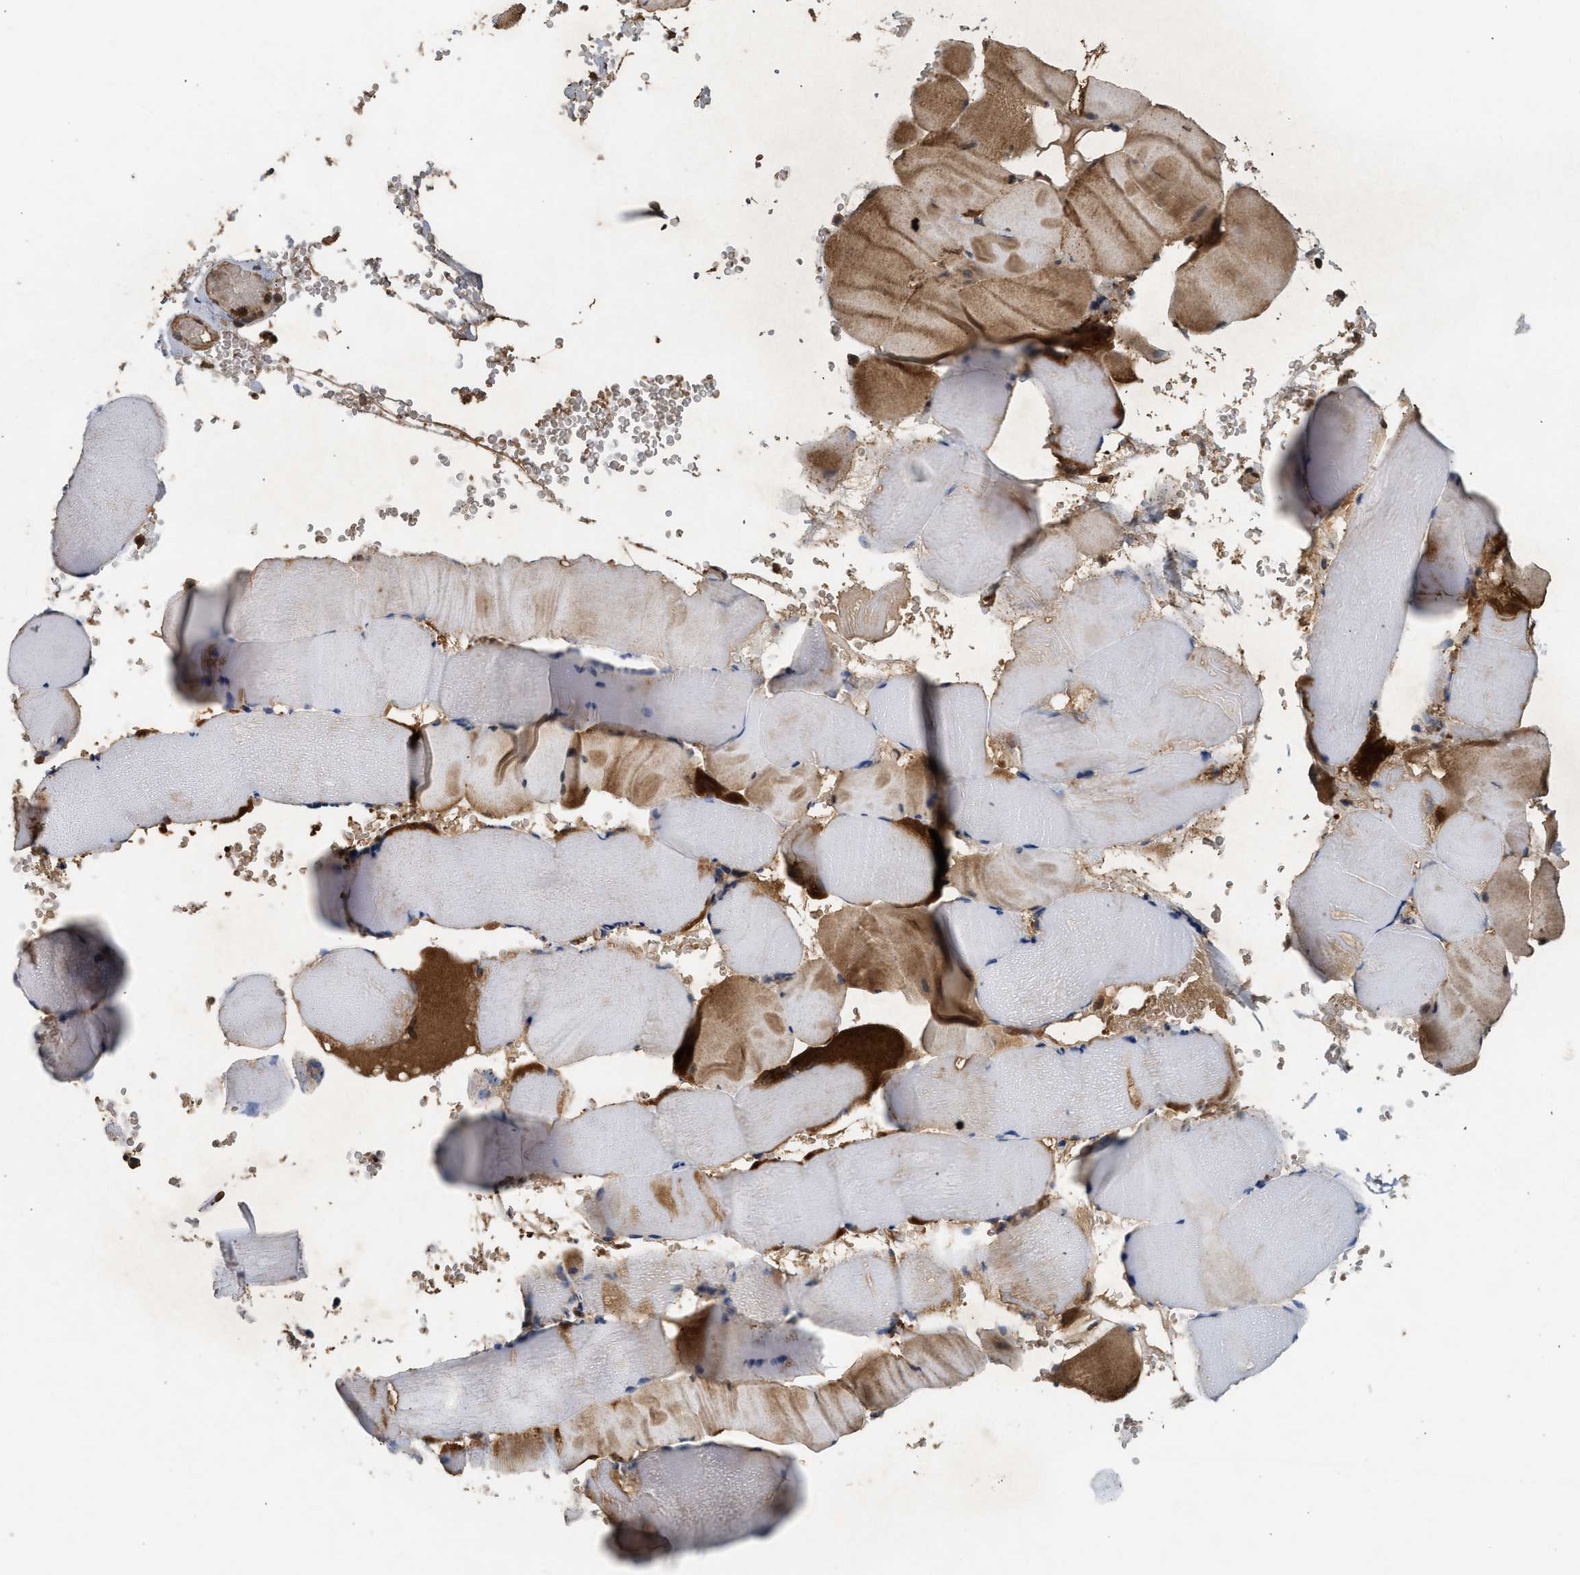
{"staining": {"intensity": "moderate", "quantity": "25%-75%", "location": "cytoplasmic/membranous"}, "tissue": "skeletal muscle", "cell_type": "Myocytes", "image_type": "normal", "snomed": [{"axis": "morphology", "description": "Normal tissue, NOS"}, {"axis": "topography", "description": "Skeletal muscle"}], "caption": "This micrograph shows IHC staining of normal human skeletal muscle, with medium moderate cytoplasmic/membranous positivity in about 25%-75% of myocytes.", "gene": "OXSR1", "patient": {"sex": "male", "age": 62}}